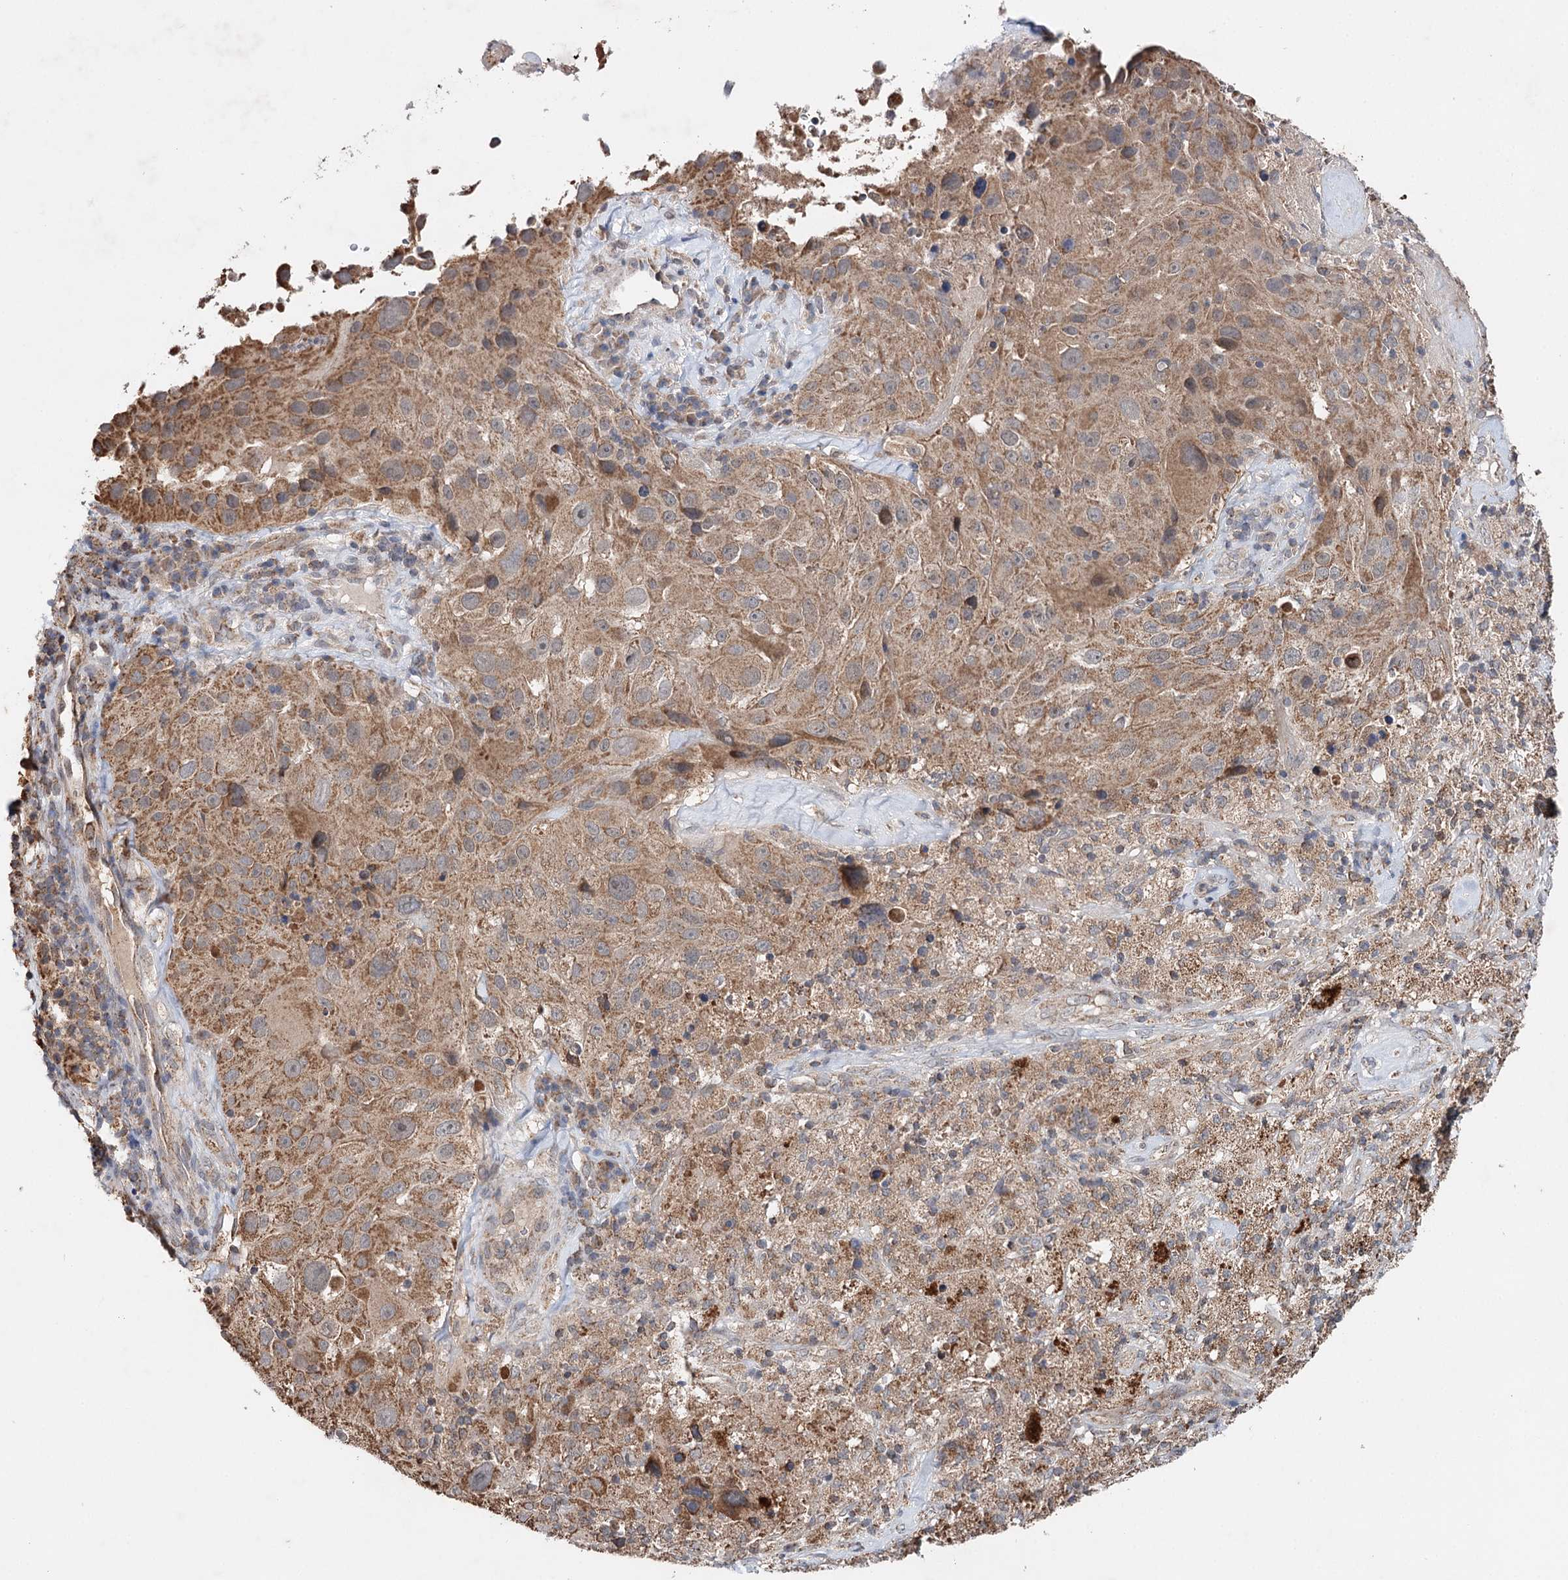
{"staining": {"intensity": "moderate", "quantity": ">75%", "location": "cytoplasmic/membranous"}, "tissue": "melanoma", "cell_type": "Tumor cells", "image_type": "cancer", "snomed": [{"axis": "morphology", "description": "Malignant melanoma, Metastatic site"}, {"axis": "topography", "description": "Lymph node"}], "caption": "This is an image of immunohistochemistry staining of malignant melanoma (metastatic site), which shows moderate positivity in the cytoplasmic/membranous of tumor cells.", "gene": "PIK3CB", "patient": {"sex": "male", "age": 62}}